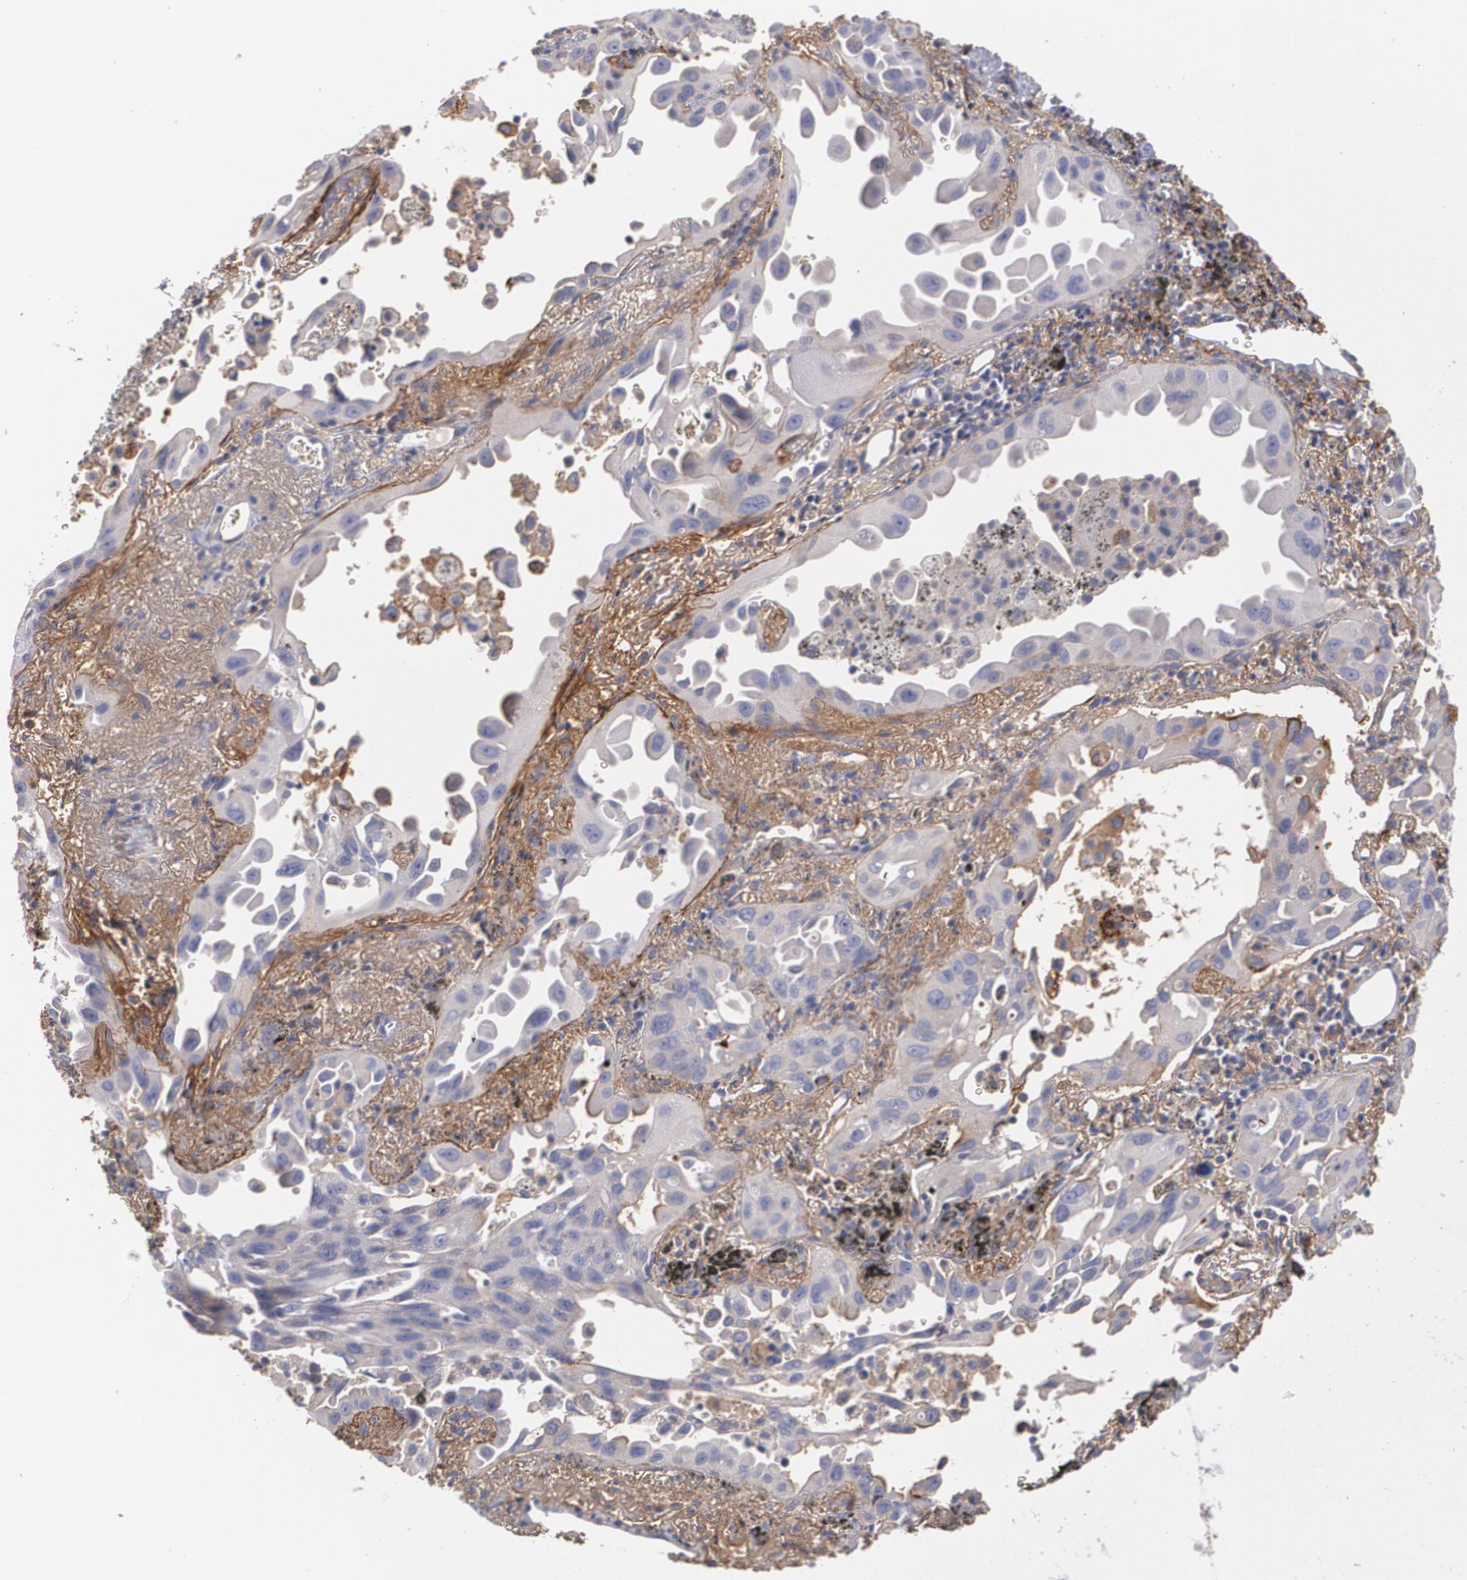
{"staining": {"intensity": "negative", "quantity": "none", "location": "none"}, "tissue": "lung cancer", "cell_type": "Tumor cells", "image_type": "cancer", "snomed": [{"axis": "morphology", "description": "Adenocarcinoma, NOS"}, {"axis": "topography", "description": "Lung"}], "caption": "Lung cancer was stained to show a protein in brown. There is no significant expression in tumor cells.", "gene": "FBLN1", "patient": {"sex": "male", "age": 68}}